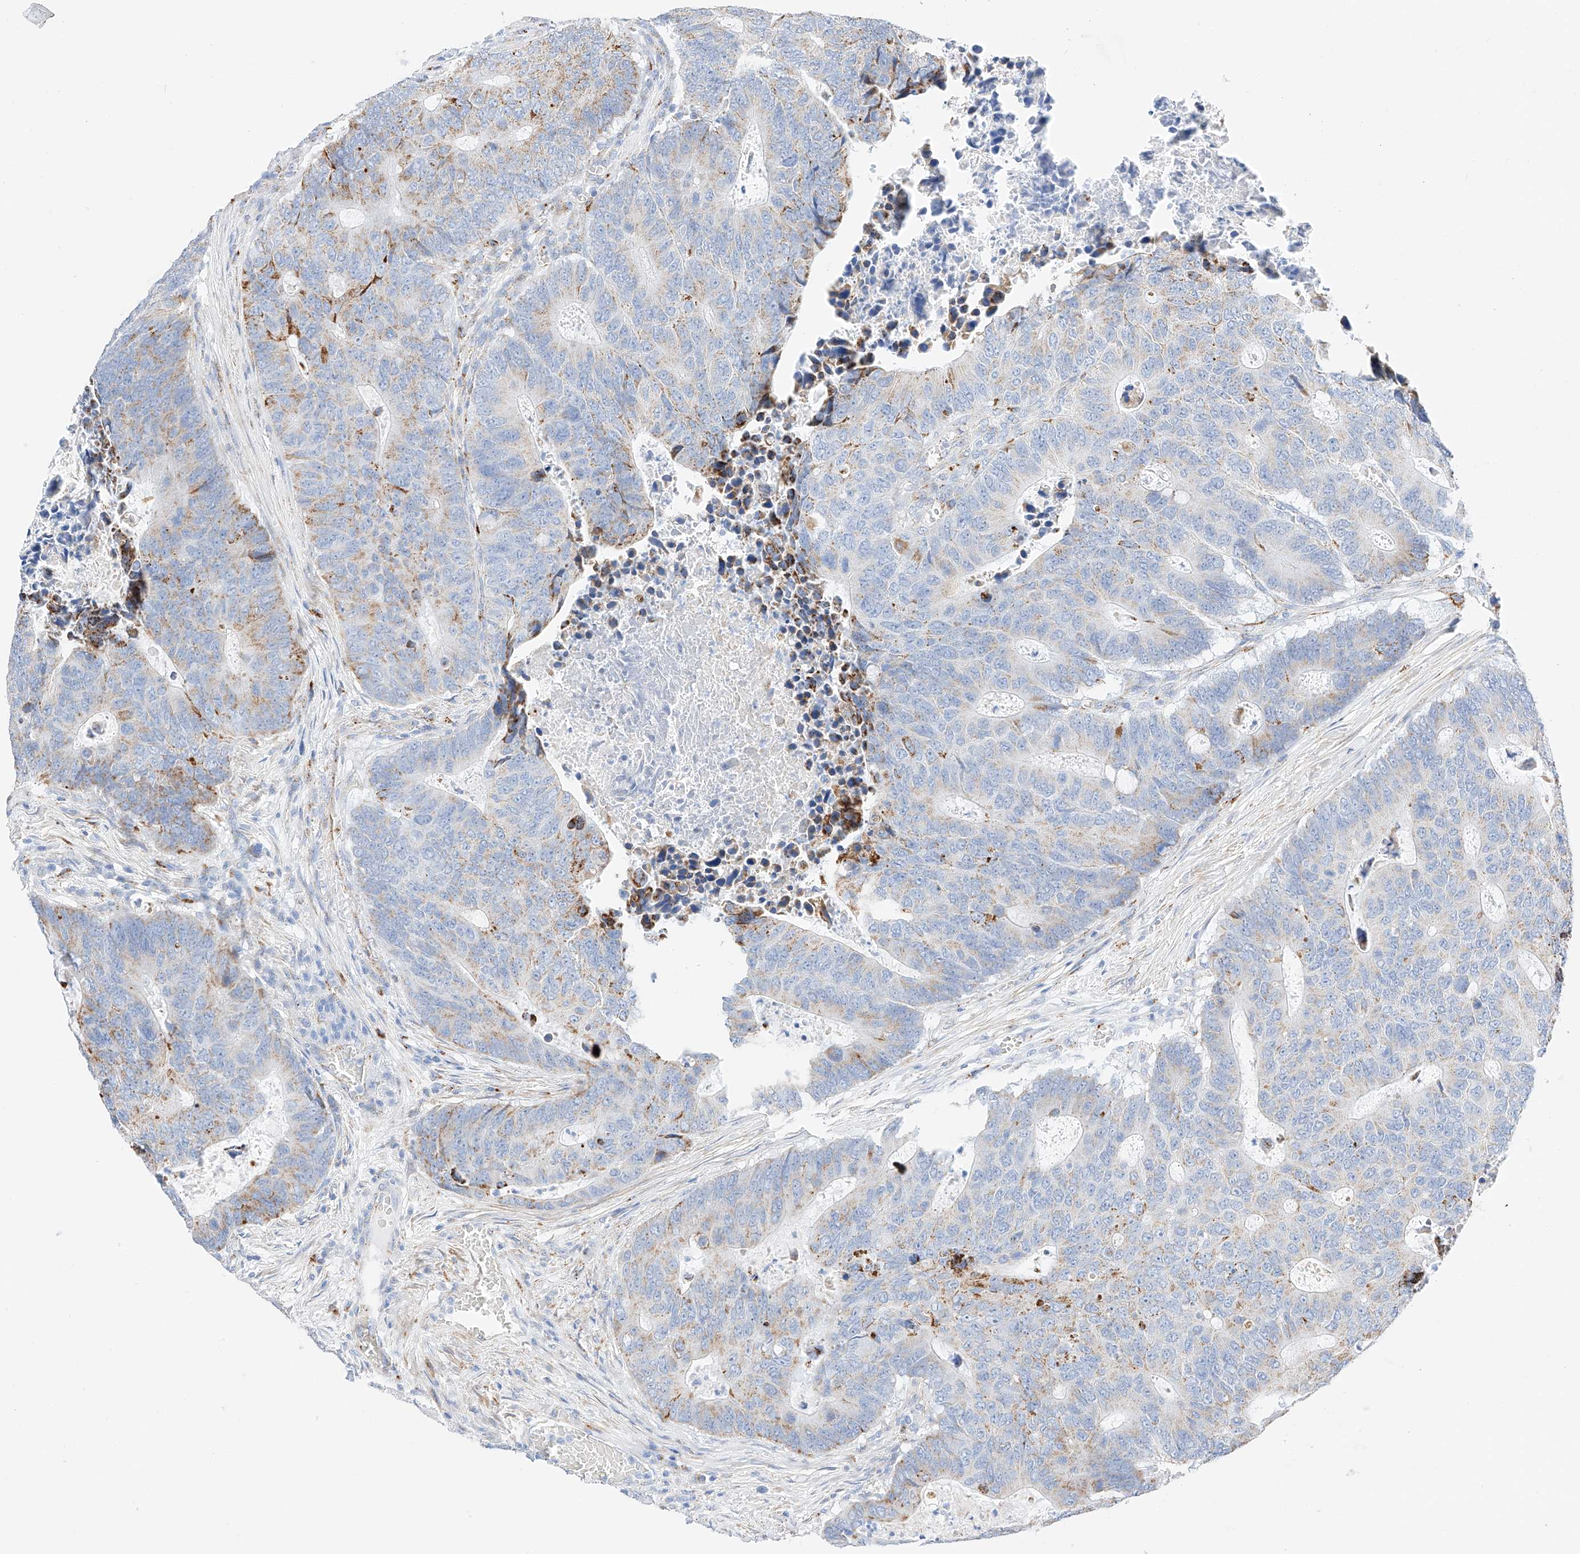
{"staining": {"intensity": "weak", "quantity": "25%-75%", "location": "cytoplasmic/membranous"}, "tissue": "colorectal cancer", "cell_type": "Tumor cells", "image_type": "cancer", "snomed": [{"axis": "morphology", "description": "Adenocarcinoma, NOS"}, {"axis": "topography", "description": "Colon"}], "caption": "Protein expression analysis of colorectal cancer (adenocarcinoma) demonstrates weak cytoplasmic/membranous staining in about 25%-75% of tumor cells.", "gene": "C6orf62", "patient": {"sex": "male", "age": 87}}